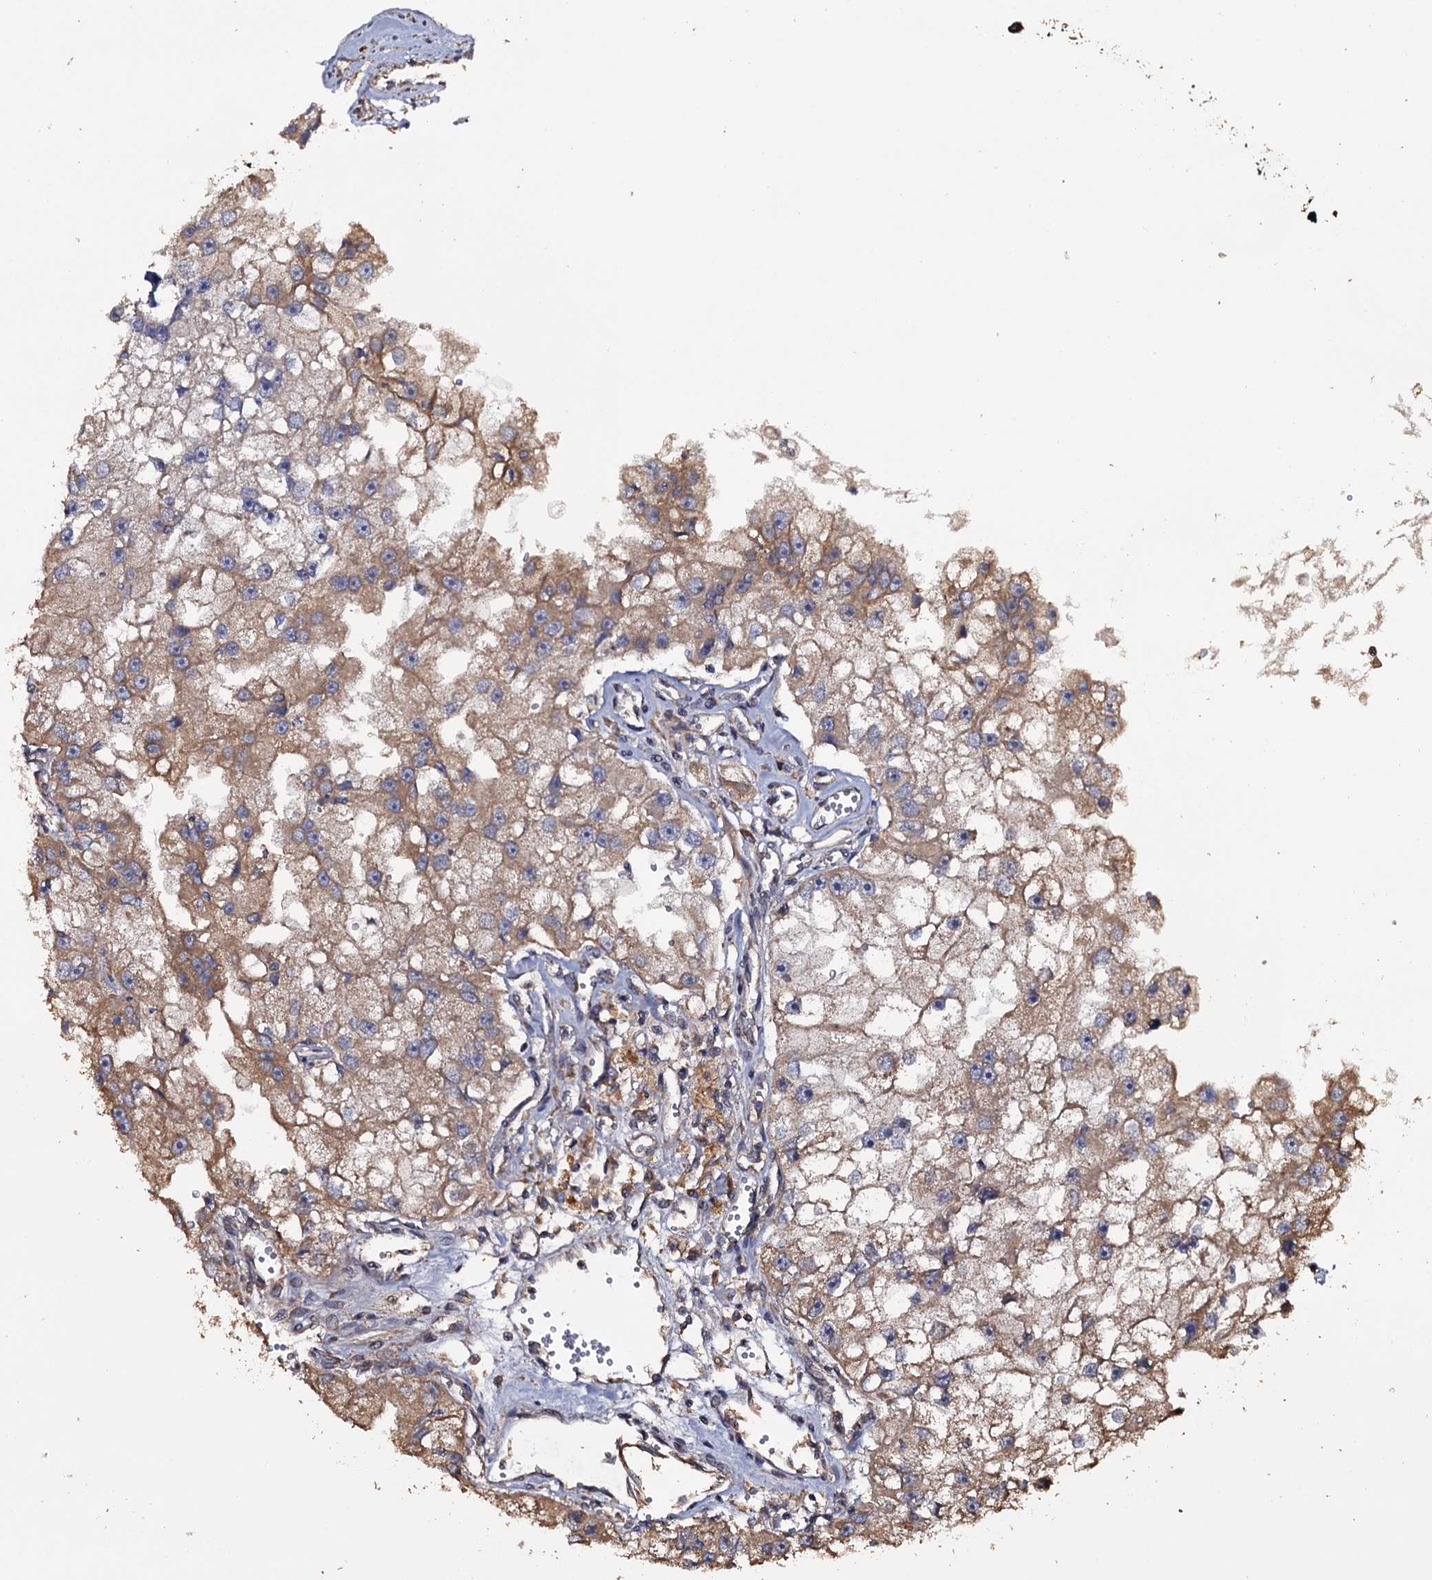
{"staining": {"intensity": "moderate", "quantity": "25%-75%", "location": "cytoplasmic/membranous"}, "tissue": "renal cancer", "cell_type": "Tumor cells", "image_type": "cancer", "snomed": [{"axis": "morphology", "description": "Adenocarcinoma, NOS"}, {"axis": "topography", "description": "Kidney"}], "caption": "Tumor cells show medium levels of moderate cytoplasmic/membranous expression in about 25%-75% of cells in renal cancer.", "gene": "TTC23", "patient": {"sex": "male", "age": 63}}